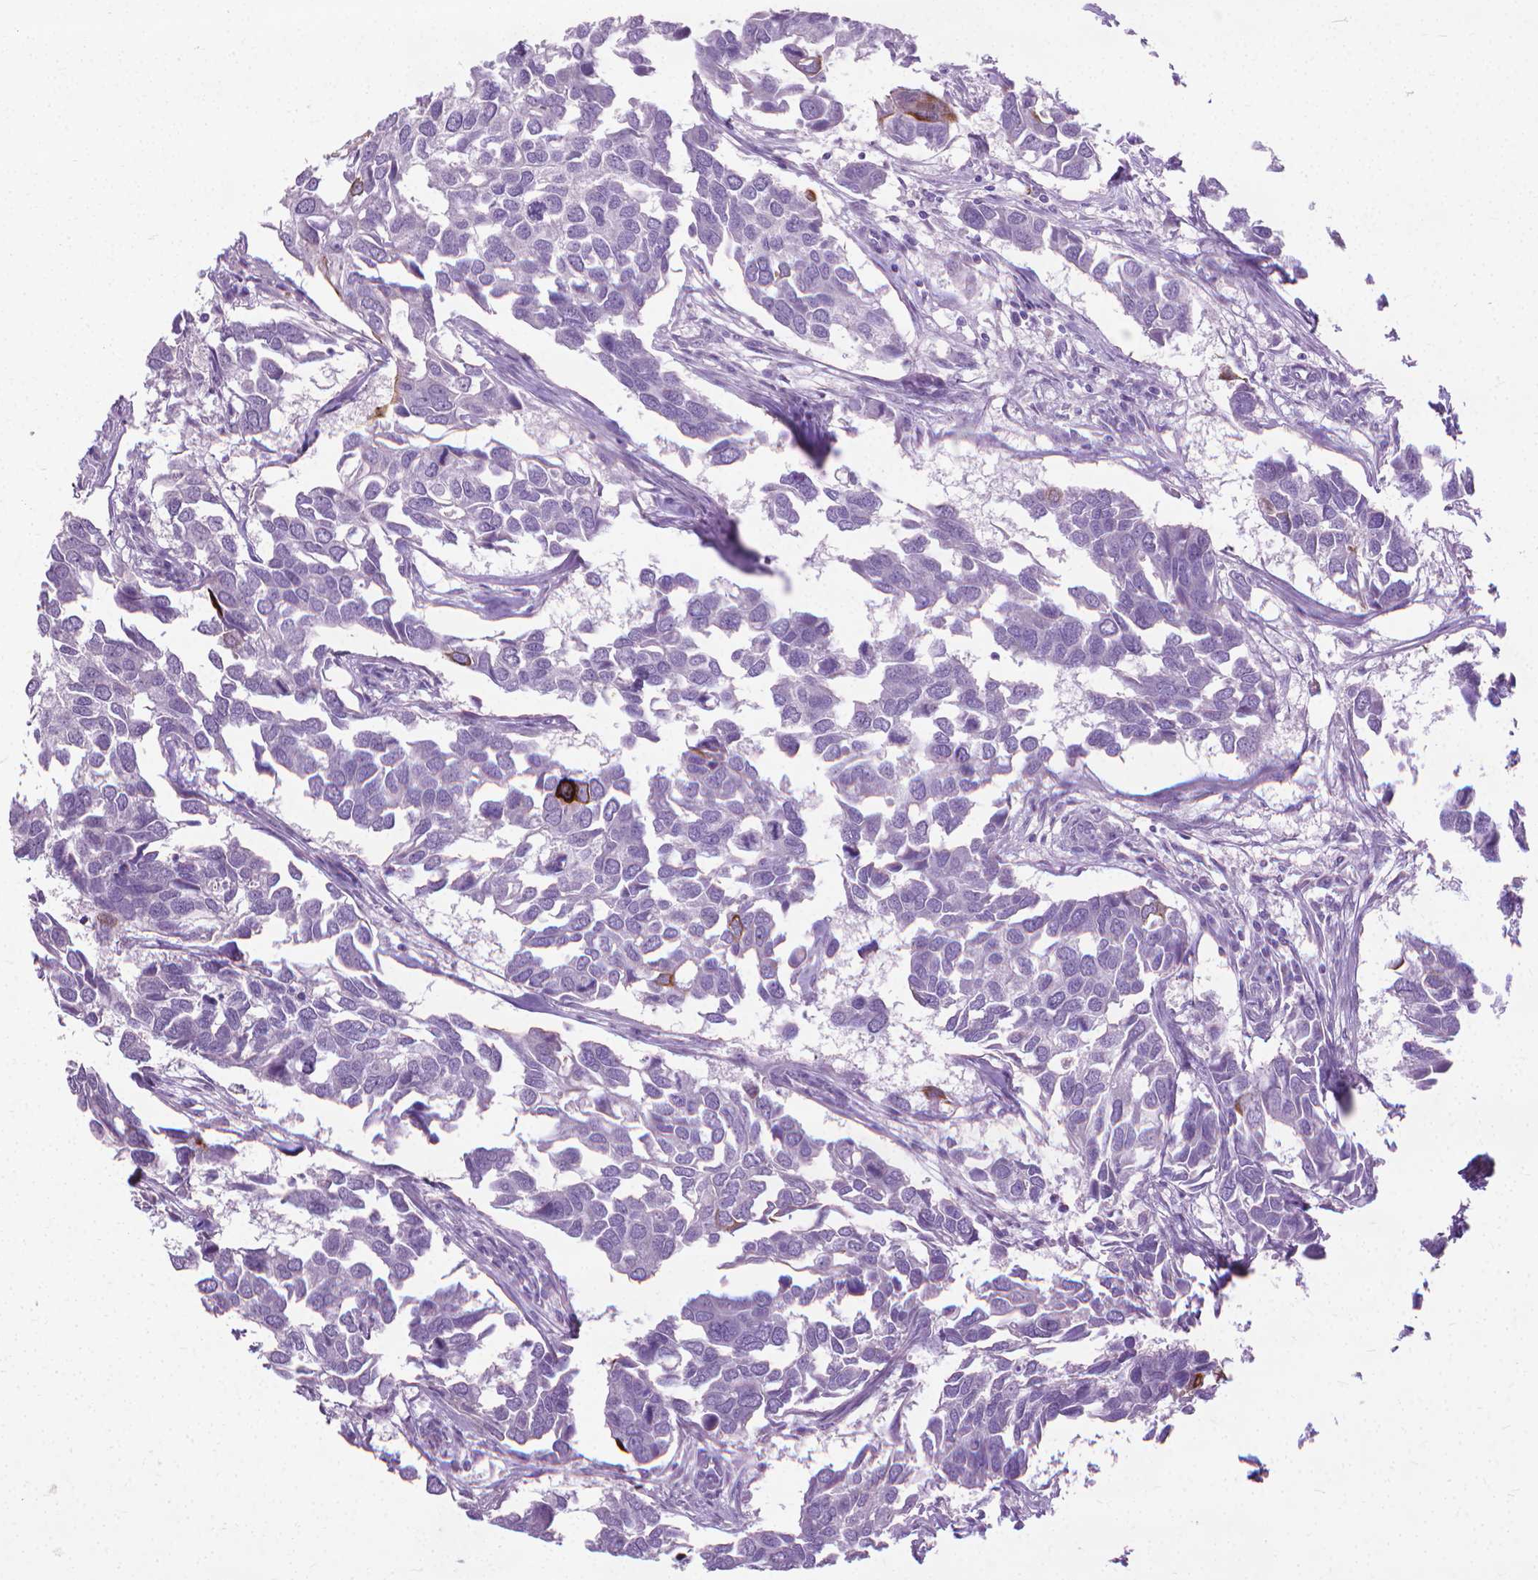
{"staining": {"intensity": "negative", "quantity": "none", "location": "none"}, "tissue": "breast cancer", "cell_type": "Tumor cells", "image_type": "cancer", "snomed": [{"axis": "morphology", "description": "Duct carcinoma"}, {"axis": "topography", "description": "Breast"}], "caption": "The immunohistochemistry (IHC) image has no significant staining in tumor cells of breast cancer (invasive ductal carcinoma) tissue.", "gene": "KRT5", "patient": {"sex": "female", "age": 83}}